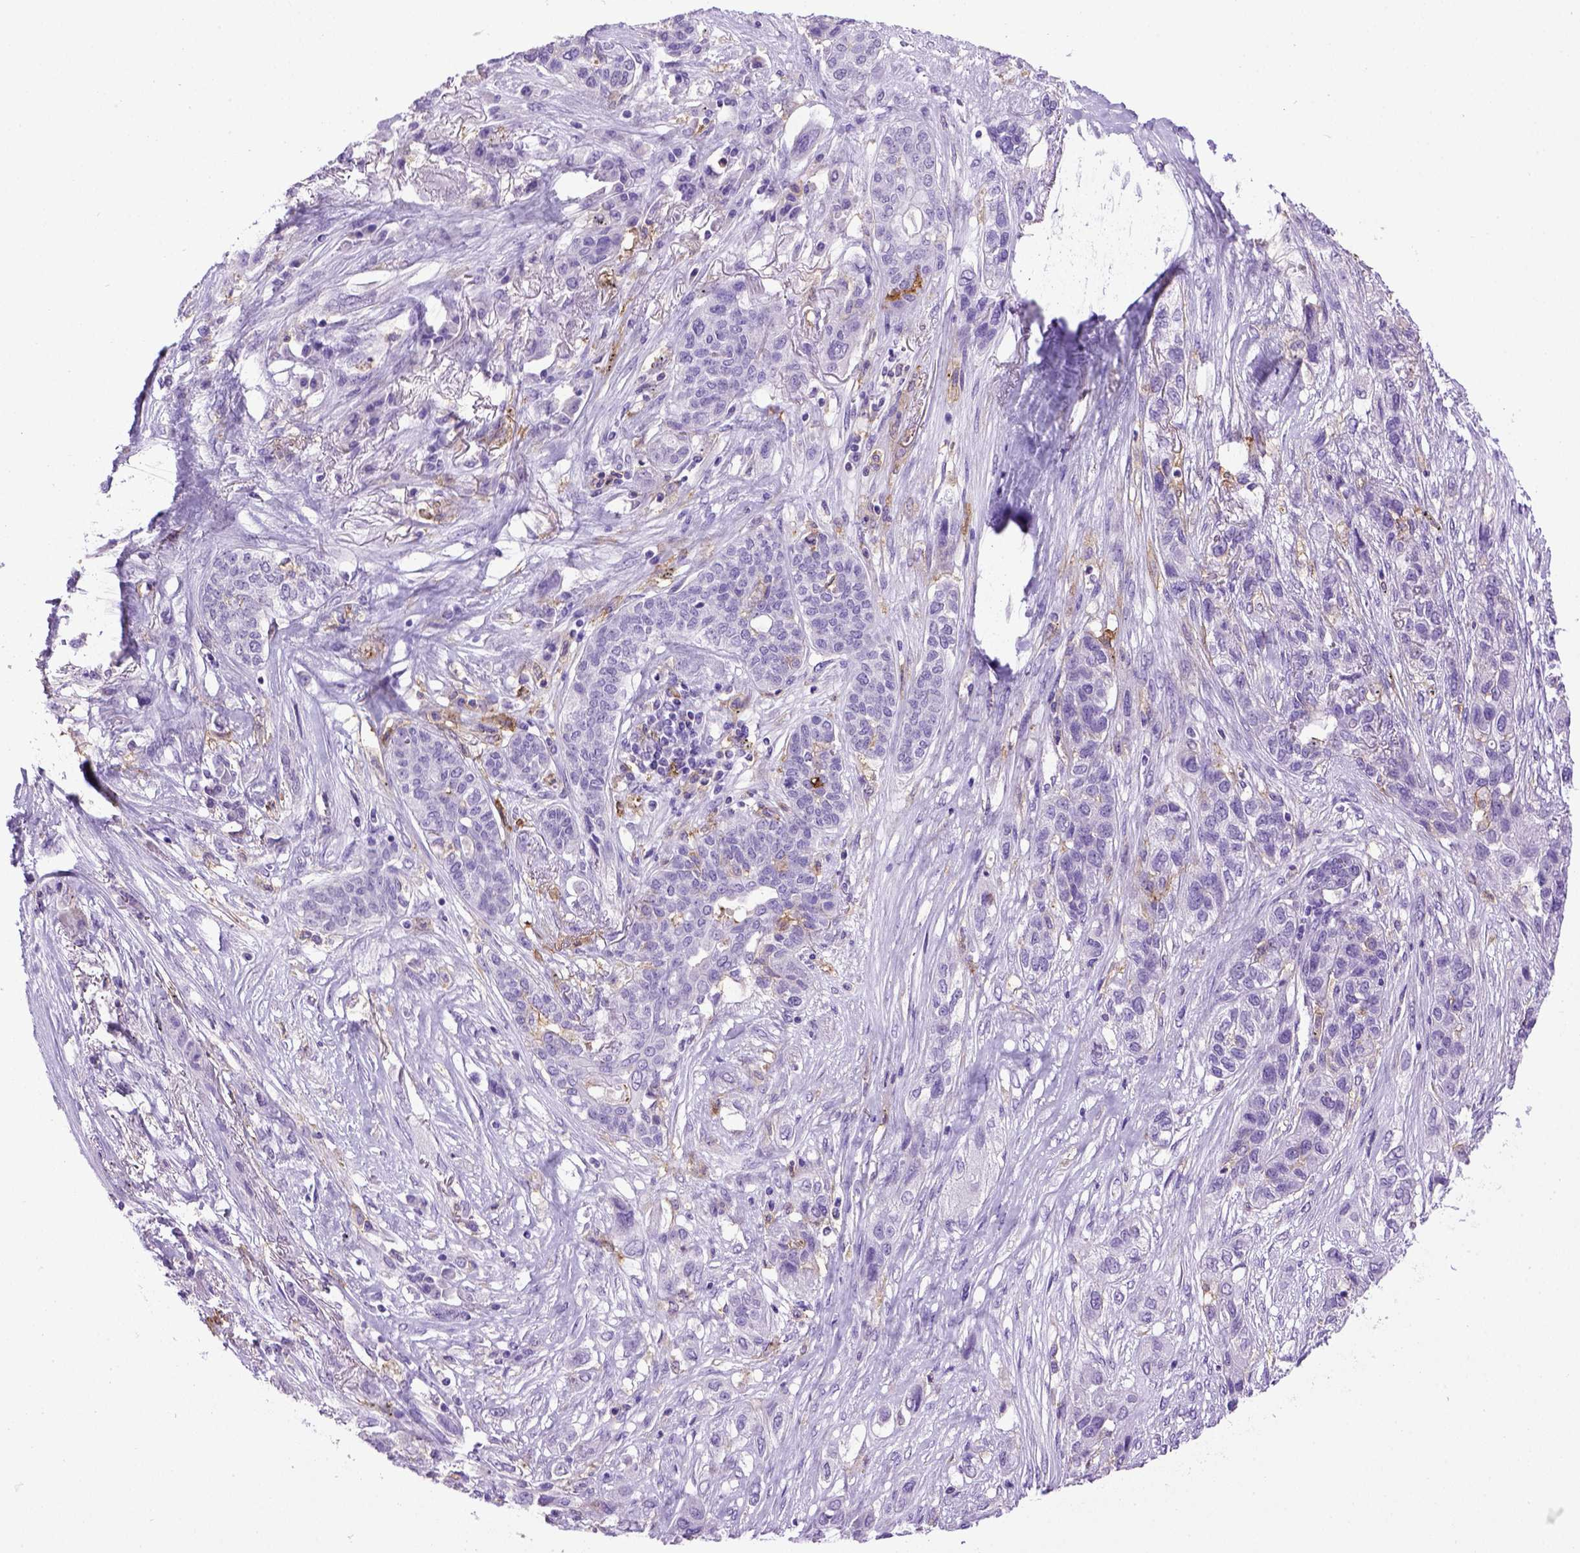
{"staining": {"intensity": "negative", "quantity": "none", "location": "none"}, "tissue": "lung cancer", "cell_type": "Tumor cells", "image_type": "cancer", "snomed": [{"axis": "morphology", "description": "Squamous cell carcinoma, NOS"}, {"axis": "topography", "description": "Lung"}], "caption": "Immunohistochemistry of lung cancer reveals no positivity in tumor cells.", "gene": "ITGAX", "patient": {"sex": "female", "age": 70}}